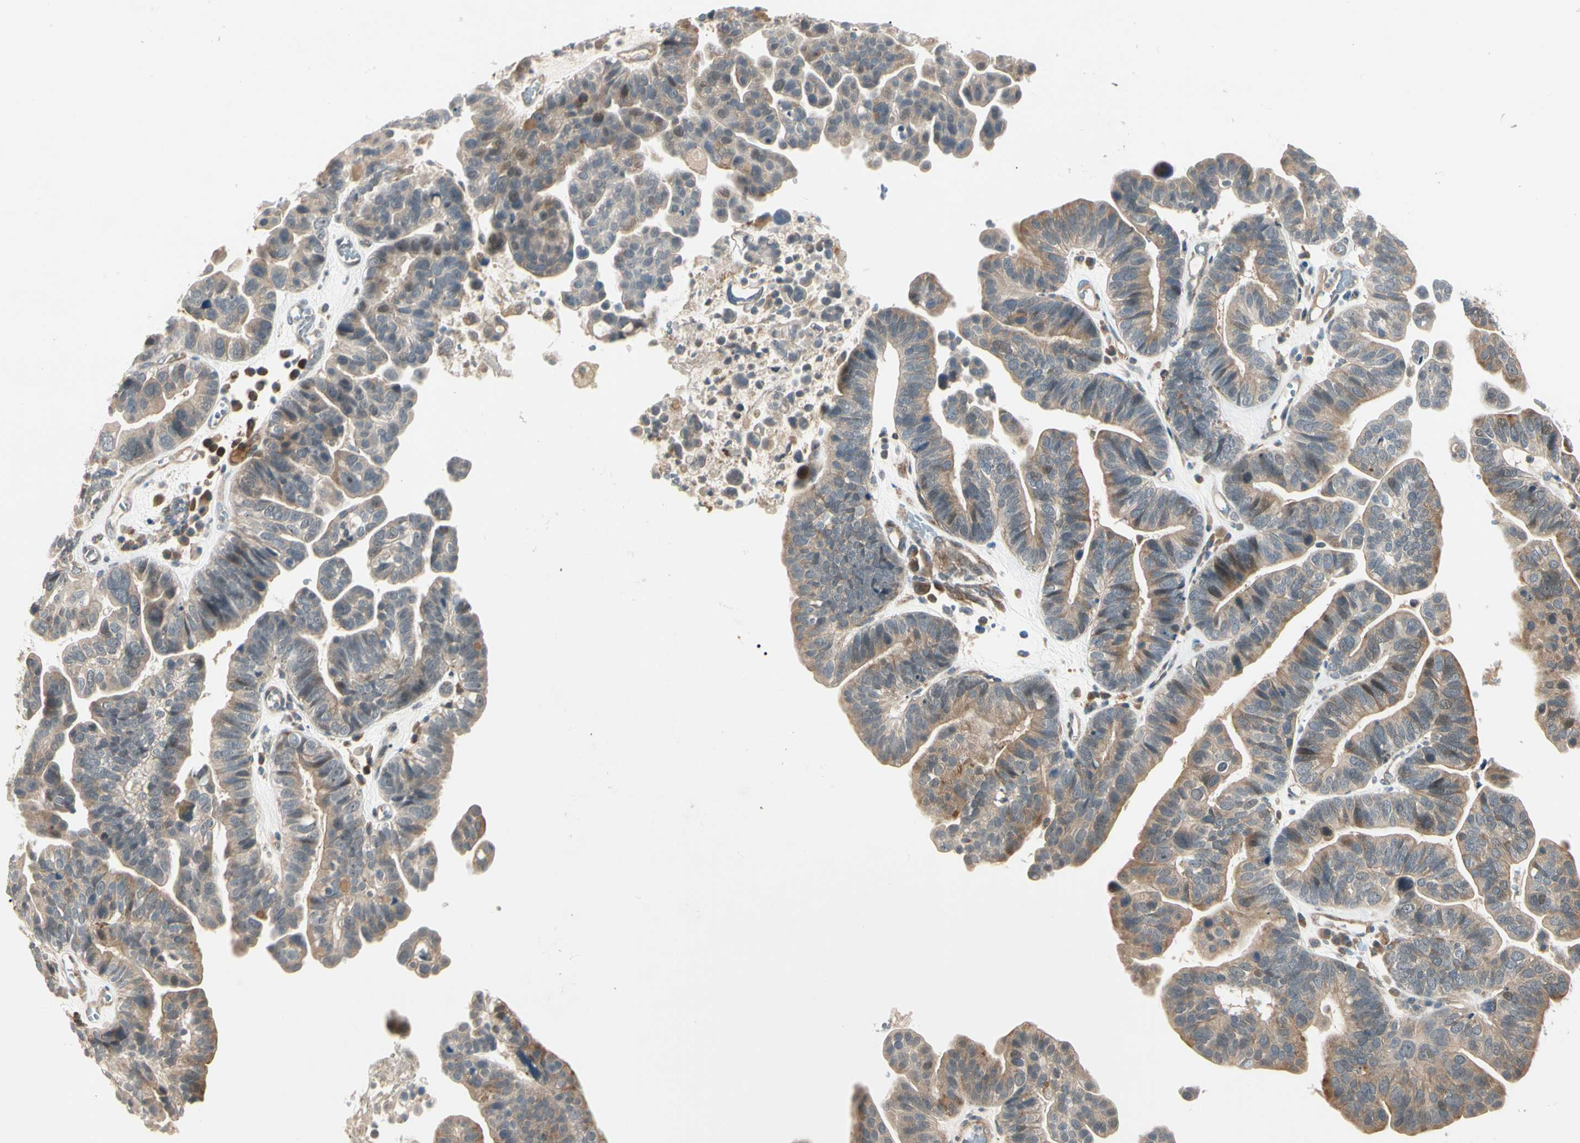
{"staining": {"intensity": "moderate", "quantity": ">75%", "location": "cytoplasmic/membranous"}, "tissue": "ovarian cancer", "cell_type": "Tumor cells", "image_type": "cancer", "snomed": [{"axis": "morphology", "description": "Cystadenocarcinoma, serous, NOS"}, {"axis": "topography", "description": "Ovary"}], "caption": "Ovarian serous cystadenocarcinoma stained for a protein (brown) exhibits moderate cytoplasmic/membranous positive staining in approximately >75% of tumor cells.", "gene": "F2R", "patient": {"sex": "female", "age": 56}}